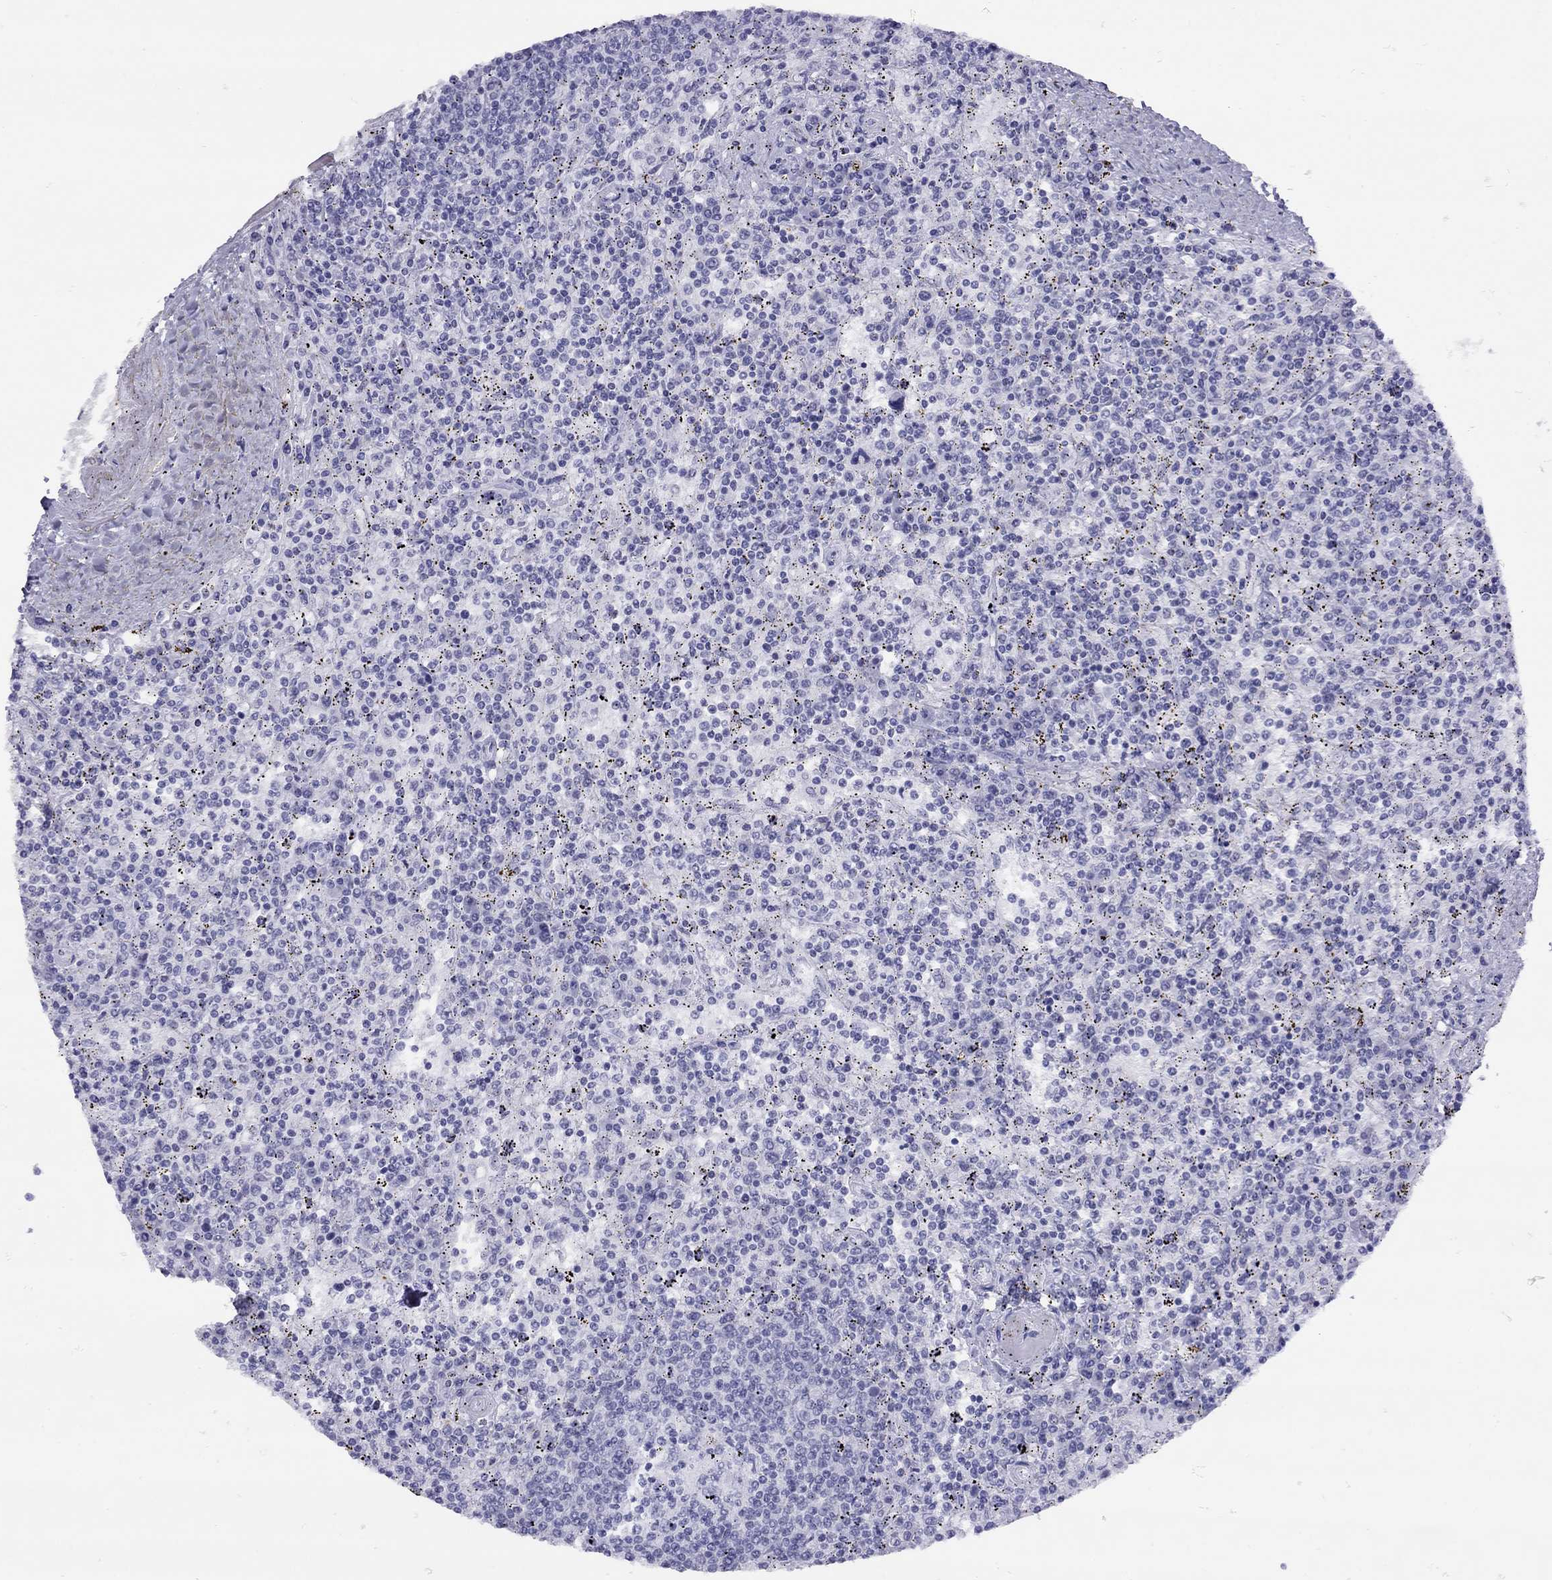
{"staining": {"intensity": "negative", "quantity": "none", "location": "none"}, "tissue": "lymphoma", "cell_type": "Tumor cells", "image_type": "cancer", "snomed": [{"axis": "morphology", "description": "Malignant lymphoma, non-Hodgkin's type, Low grade"}, {"axis": "topography", "description": "Spleen"}], "caption": "Lymphoma was stained to show a protein in brown. There is no significant expression in tumor cells. Brightfield microscopy of immunohistochemistry stained with DAB (brown) and hematoxylin (blue), captured at high magnification.", "gene": "LYAR", "patient": {"sex": "male", "age": 62}}